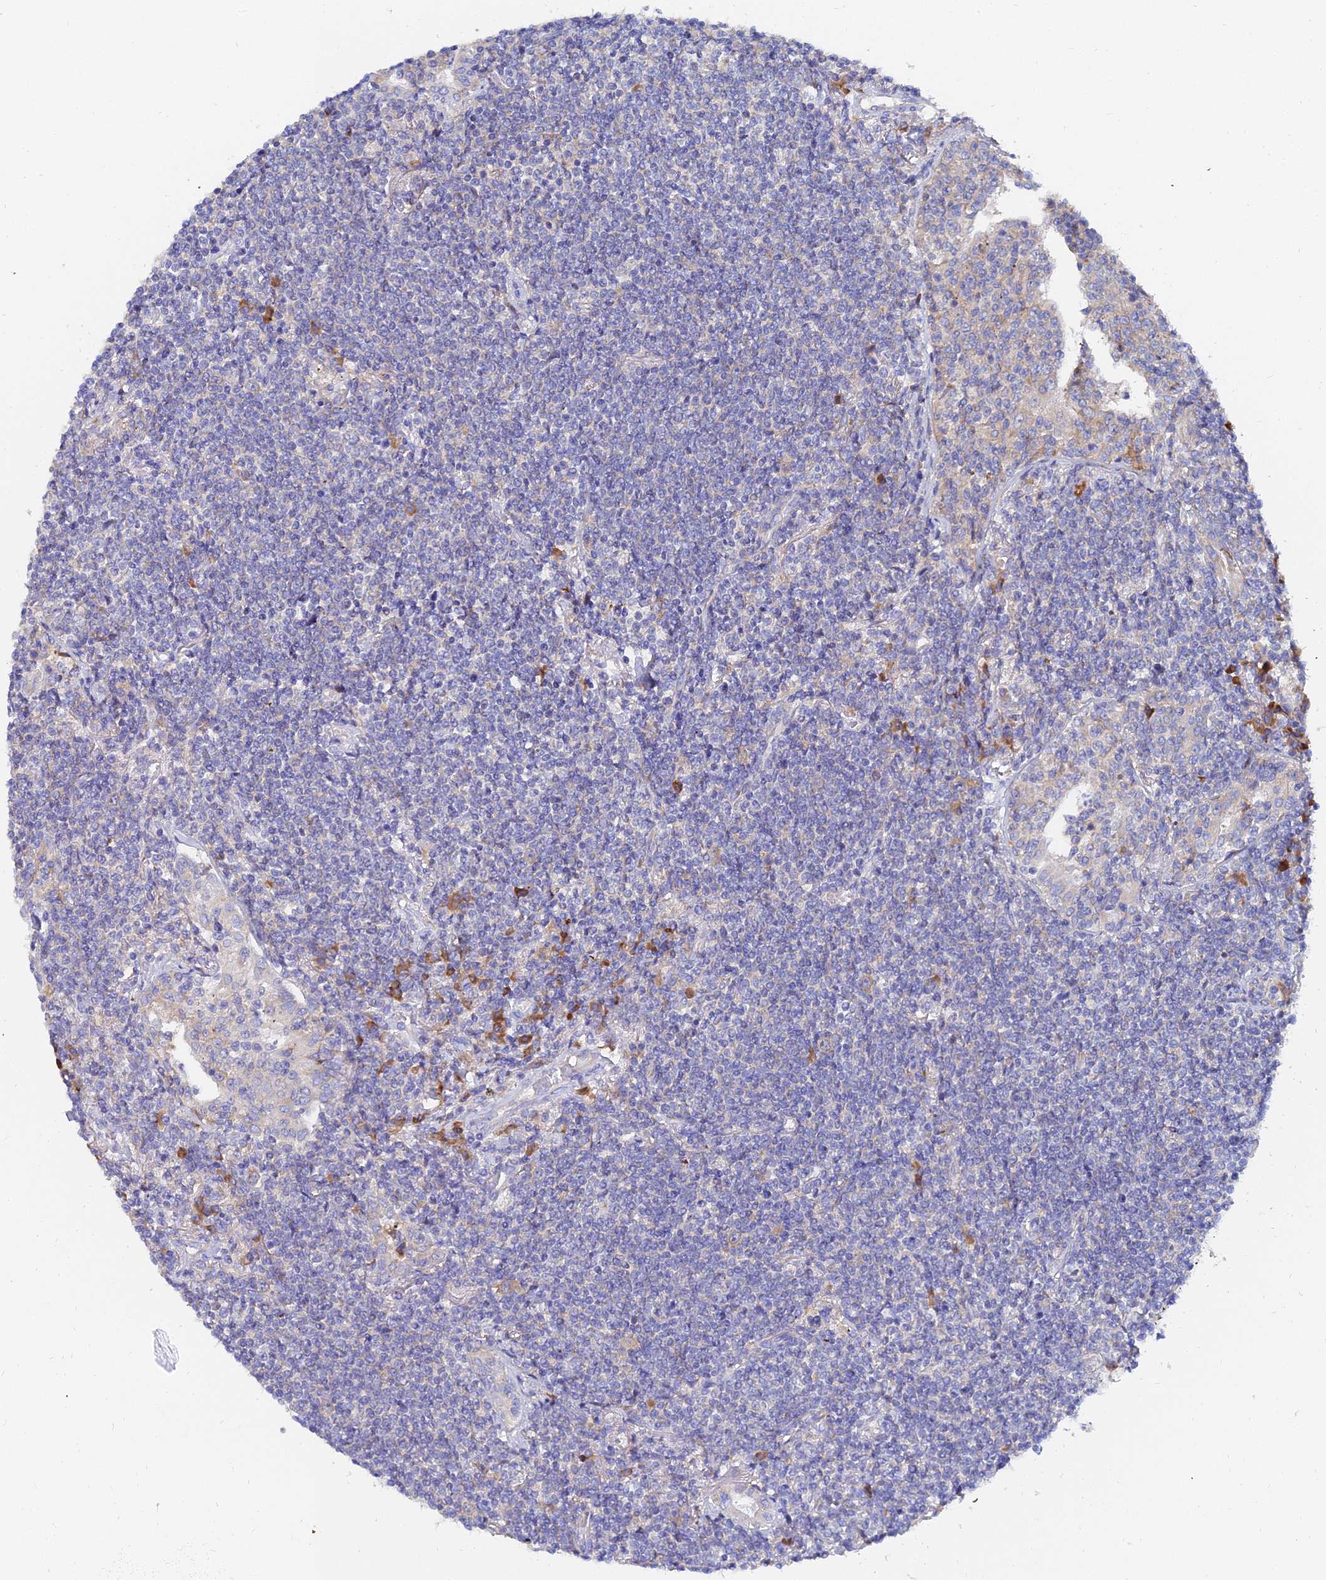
{"staining": {"intensity": "negative", "quantity": "none", "location": "none"}, "tissue": "lymphoma", "cell_type": "Tumor cells", "image_type": "cancer", "snomed": [{"axis": "morphology", "description": "Malignant lymphoma, non-Hodgkin's type, Low grade"}, {"axis": "topography", "description": "Lung"}], "caption": "The IHC histopathology image has no significant staining in tumor cells of lymphoma tissue.", "gene": "PTTG1", "patient": {"sex": "female", "age": 71}}